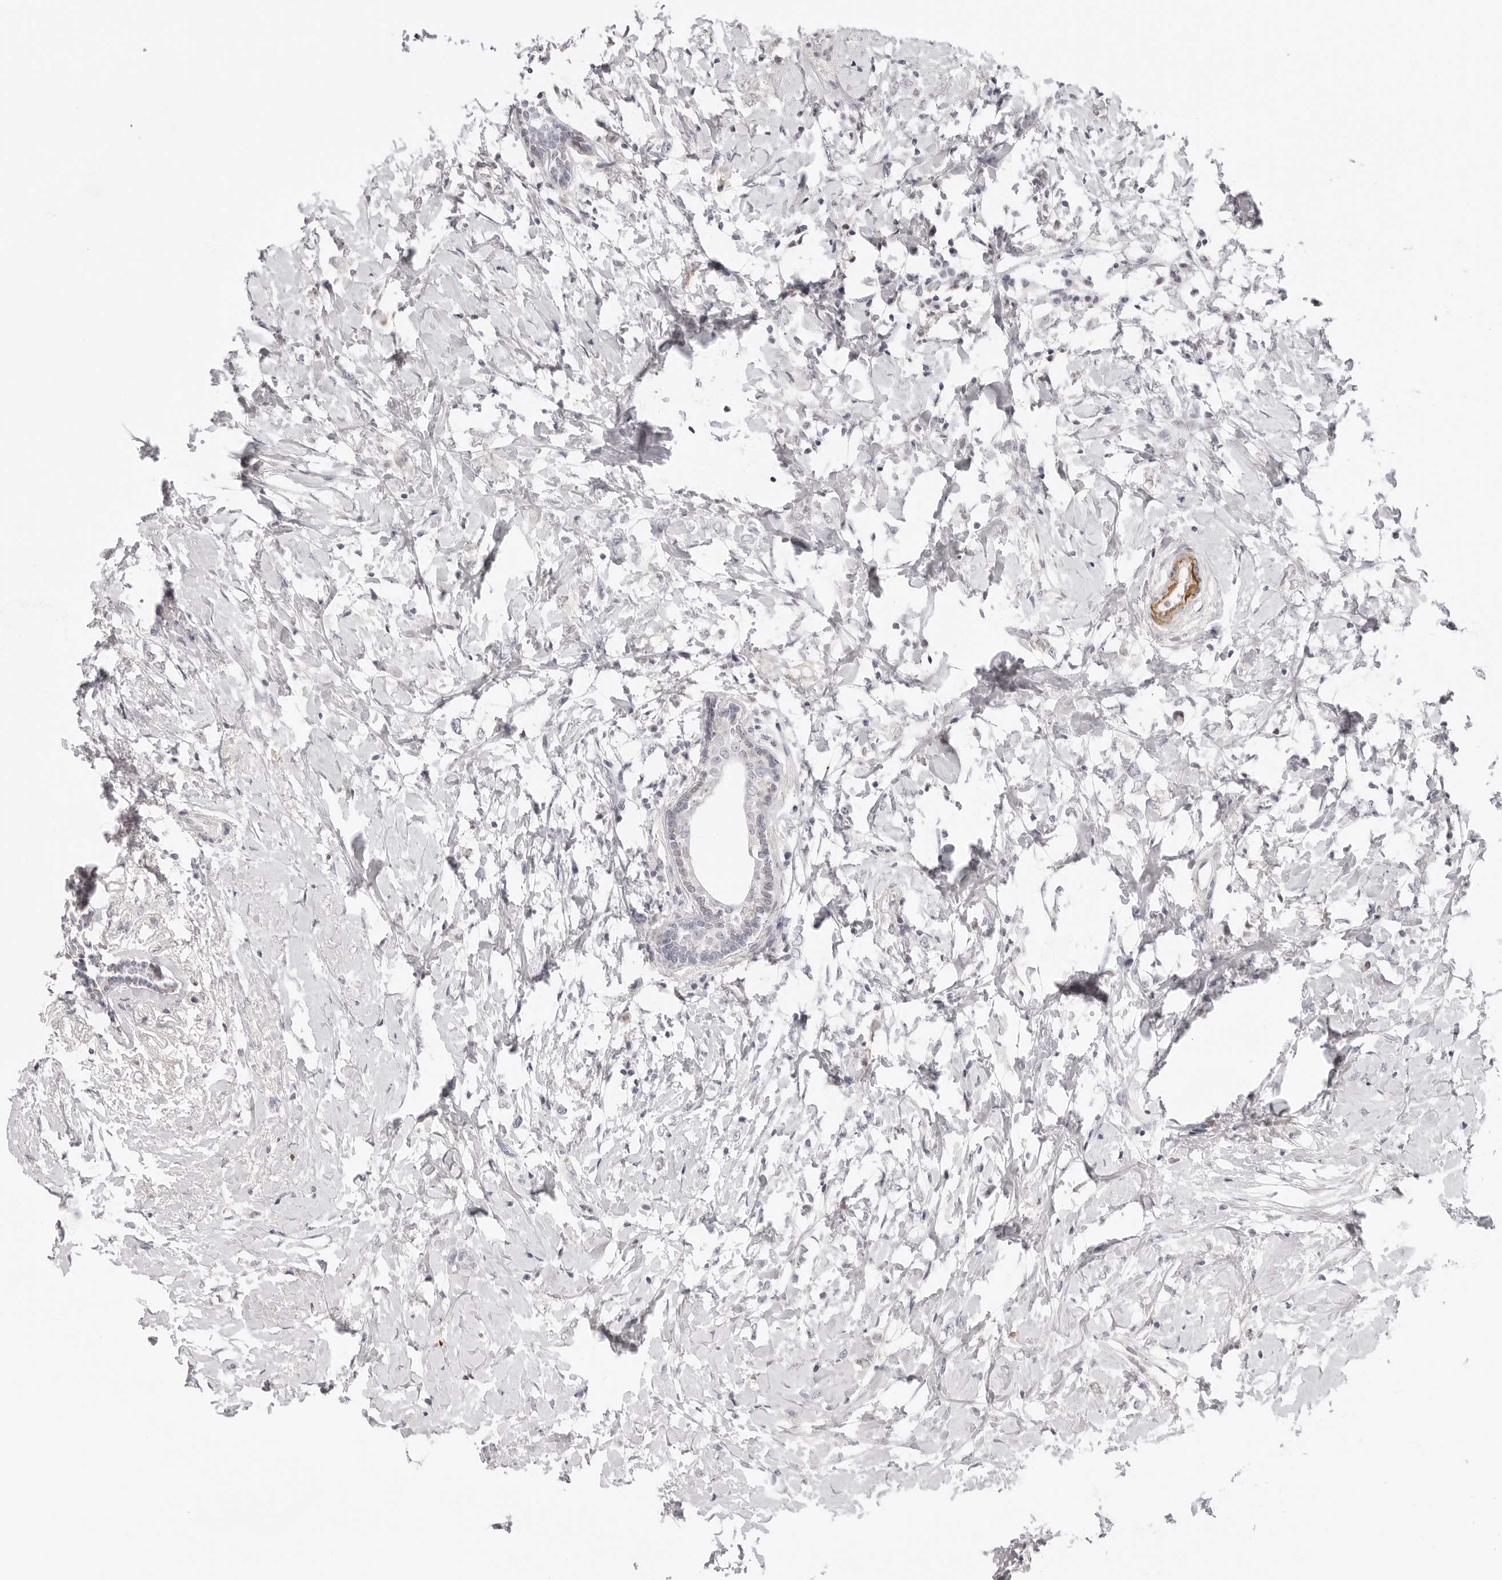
{"staining": {"intensity": "negative", "quantity": "none", "location": "none"}, "tissue": "breast cancer", "cell_type": "Tumor cells", "image_type": "cancer", "snomed": [{"axis": "morphology", "description": "Normal tissue, NOS"}, {"axis": "morphology", "description": "Lobular carcinoma"}, {"axis": "topography", "description": "Breast"}], "caption": "High magnification brightfield microscopy of breast cancer (lobular carcinoma) stained with DAB (brown) and counterstained with hematoxylin (blue): tumor cells show no significant expression.", "gene": "STRADB", "patient": {"sex": "female", "age": 47}}